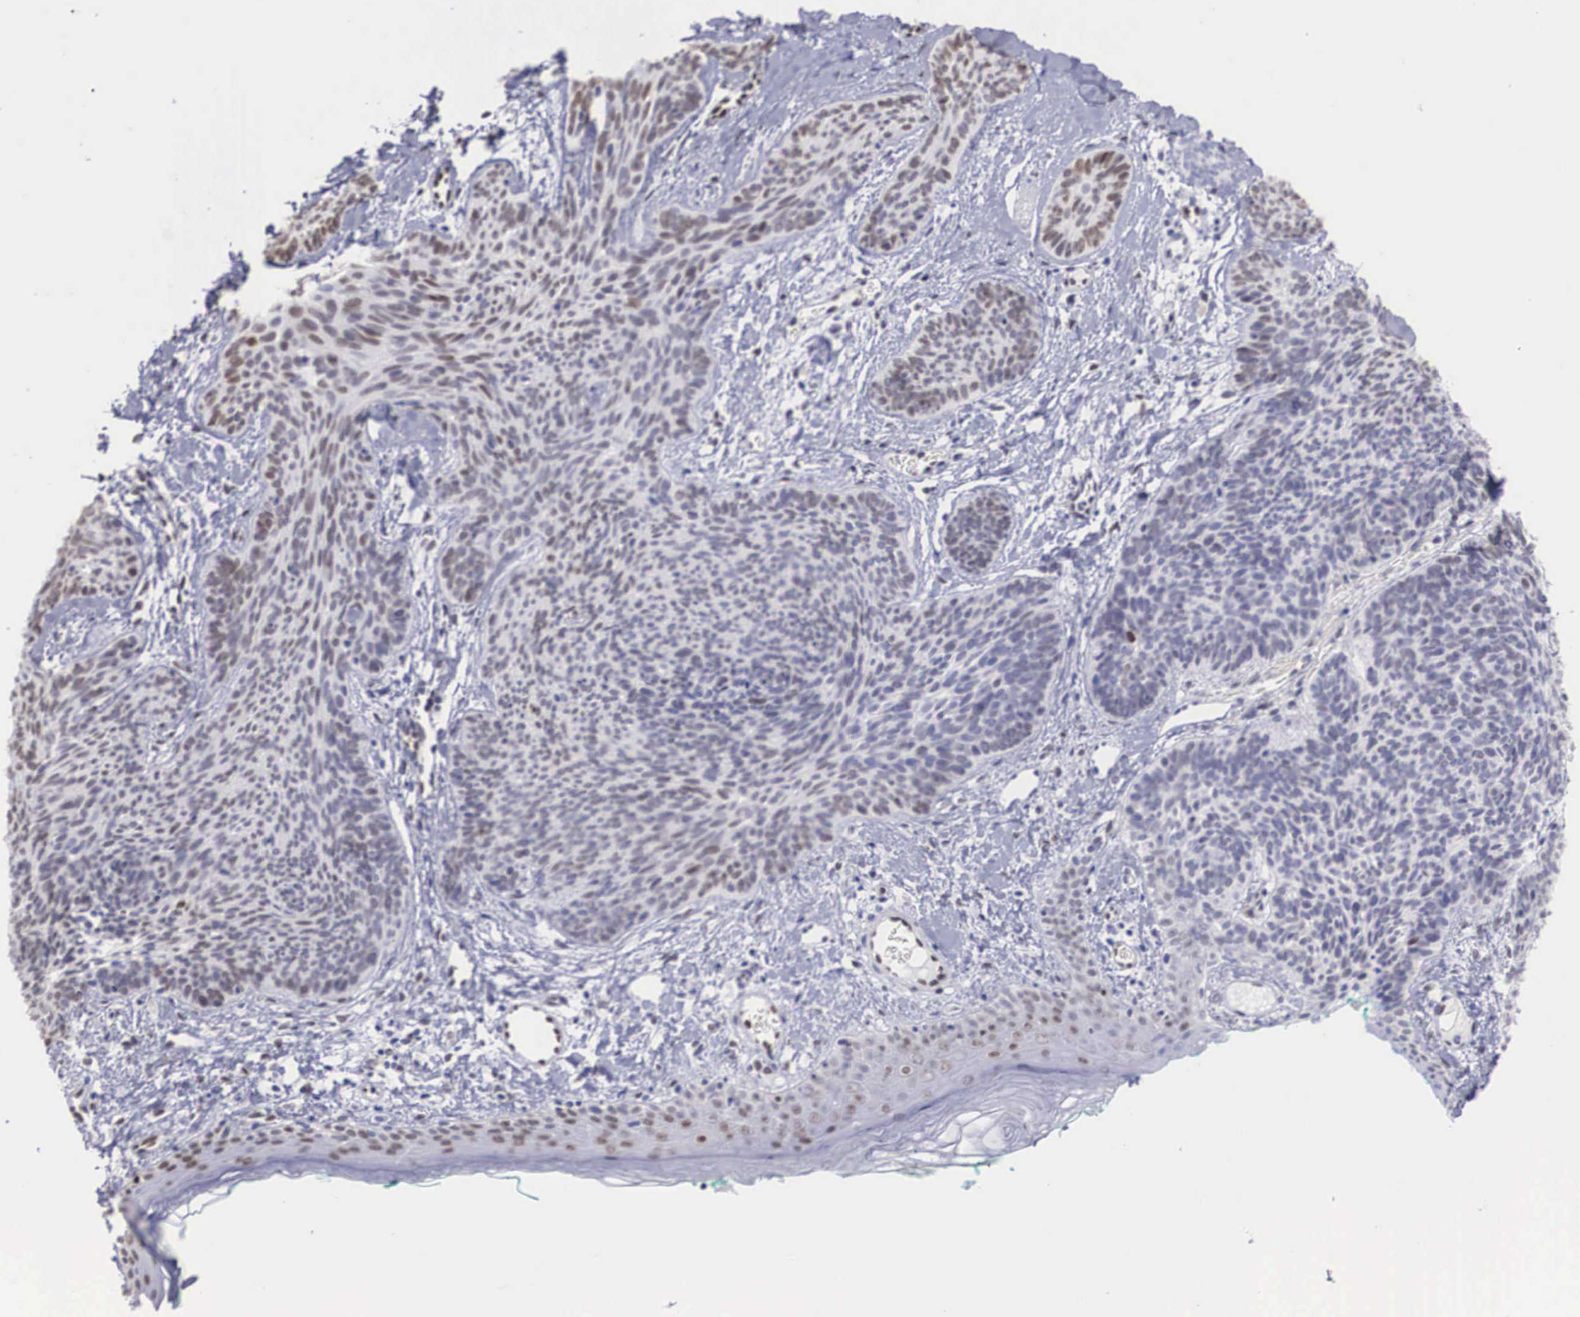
{"staining": {"intensity": "moderate", "quantity": ">75%", "location": "nuclear"}, "tissue": "skin cancer", "cell_type": "Tumor cells", "image_type": "cancer", "snomed": [{"axis": "morphology", "description": "Basal cell carcinoma"}, {"axis": "topography", "description": "Skin"}], "caption": "Immunohistochemical staining of human skin basal cell carcinoma shows medium levels of moderate nuclear staining in about >75% of tumor cells.", "gene": "HMGN5", "patient": {"sex": "female", "age": 81}}